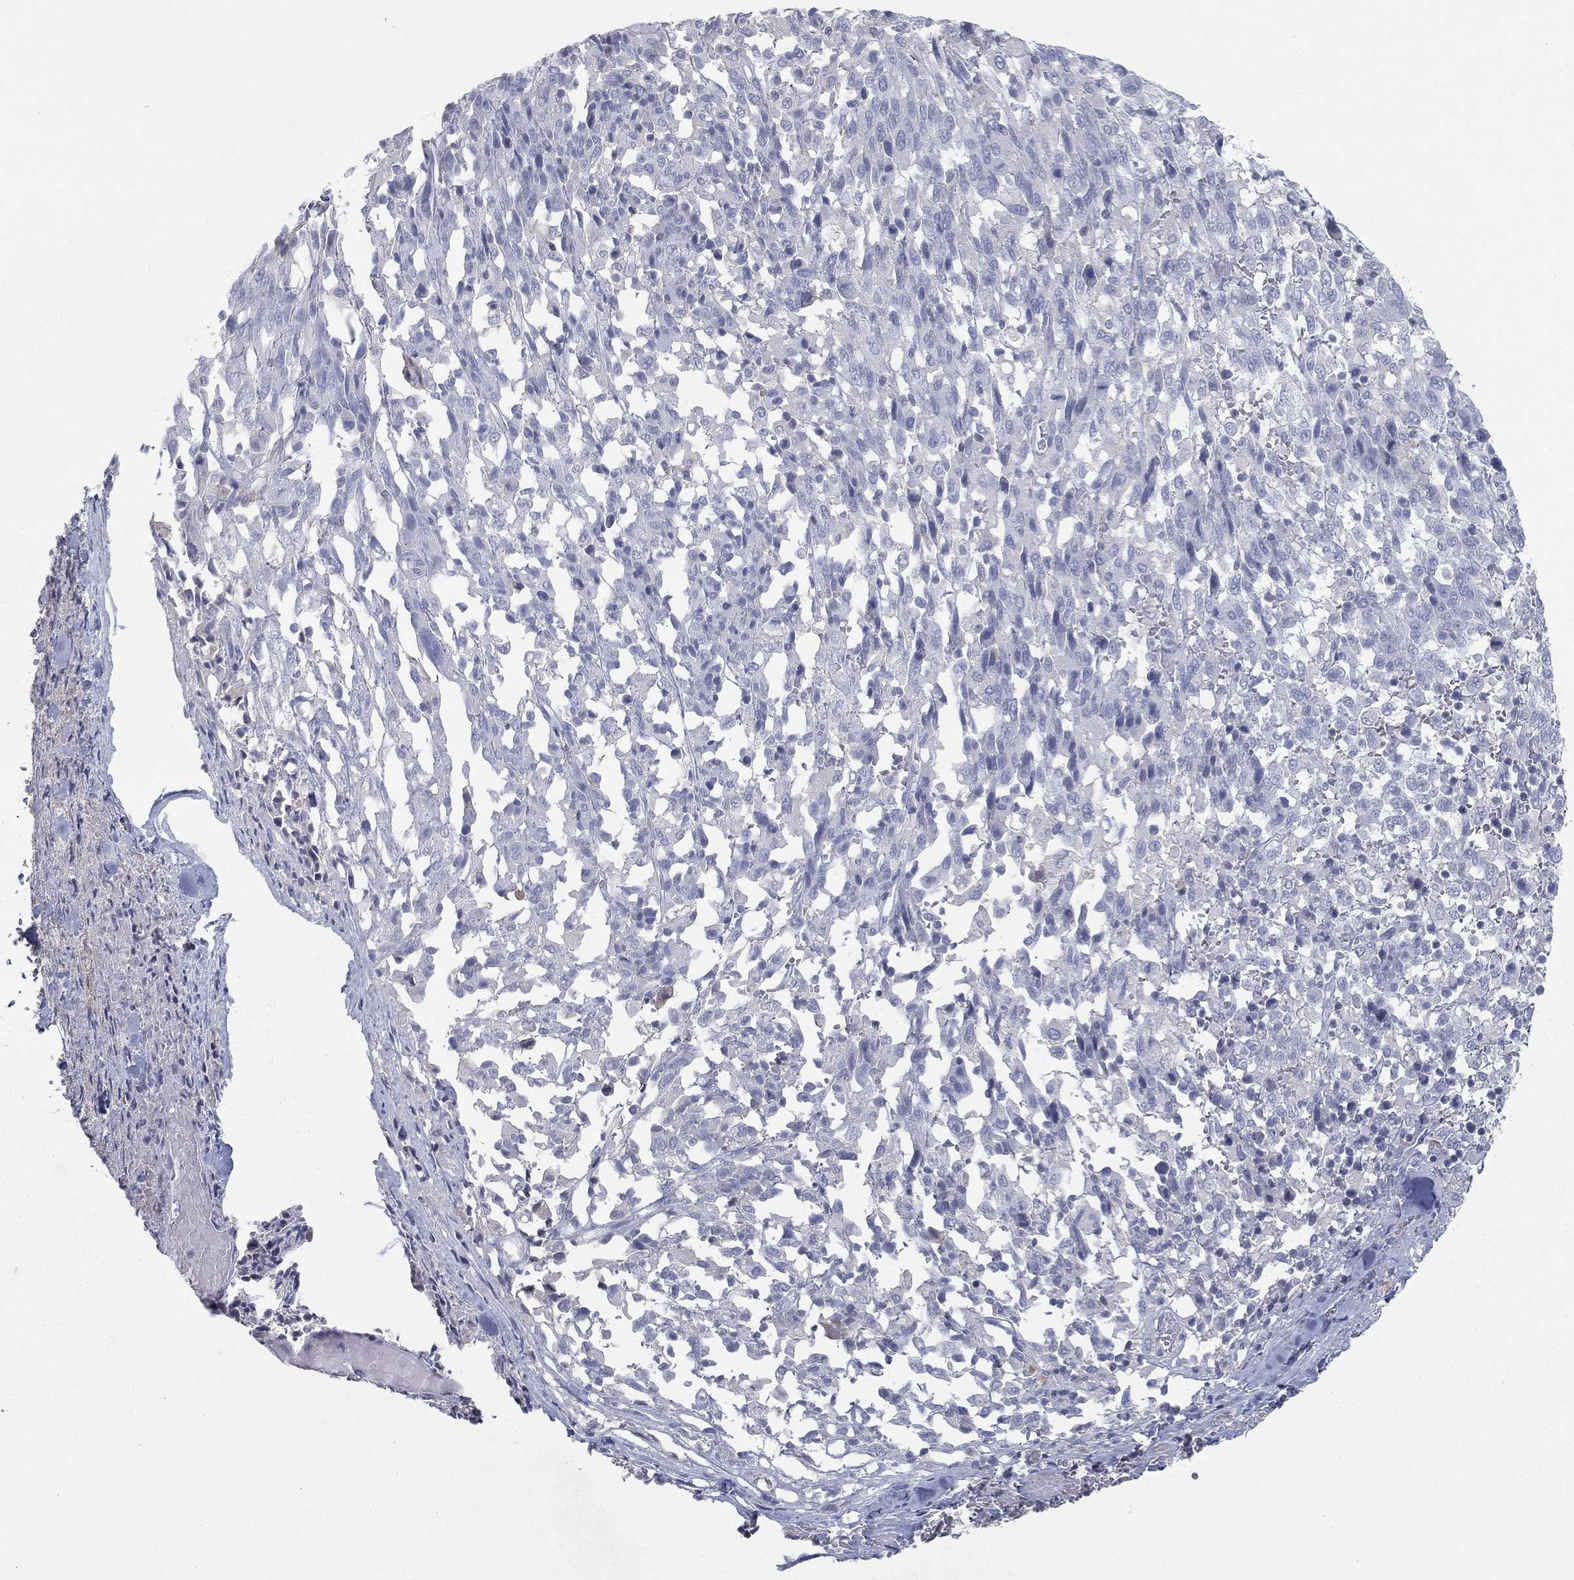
{"staining": {"intensity": "negative", "quantity": "none", "location": "none"}, "tissue": "melanoma", "cell_type": "Tumor cells", "image_type": "cancer", "snomed": [{"axis": "morphology", "description": "Malignant melanoma, NOS"}, {"axis": "topography", "description": "Skin"}], "caption": "Immunohistochemical staining of human melanoma demonstrates no significant positivity in tumor cells. Nuclei are stained in blue.", "gene": "CPT1B", "patient": {"sex": "female", "age": 91}}